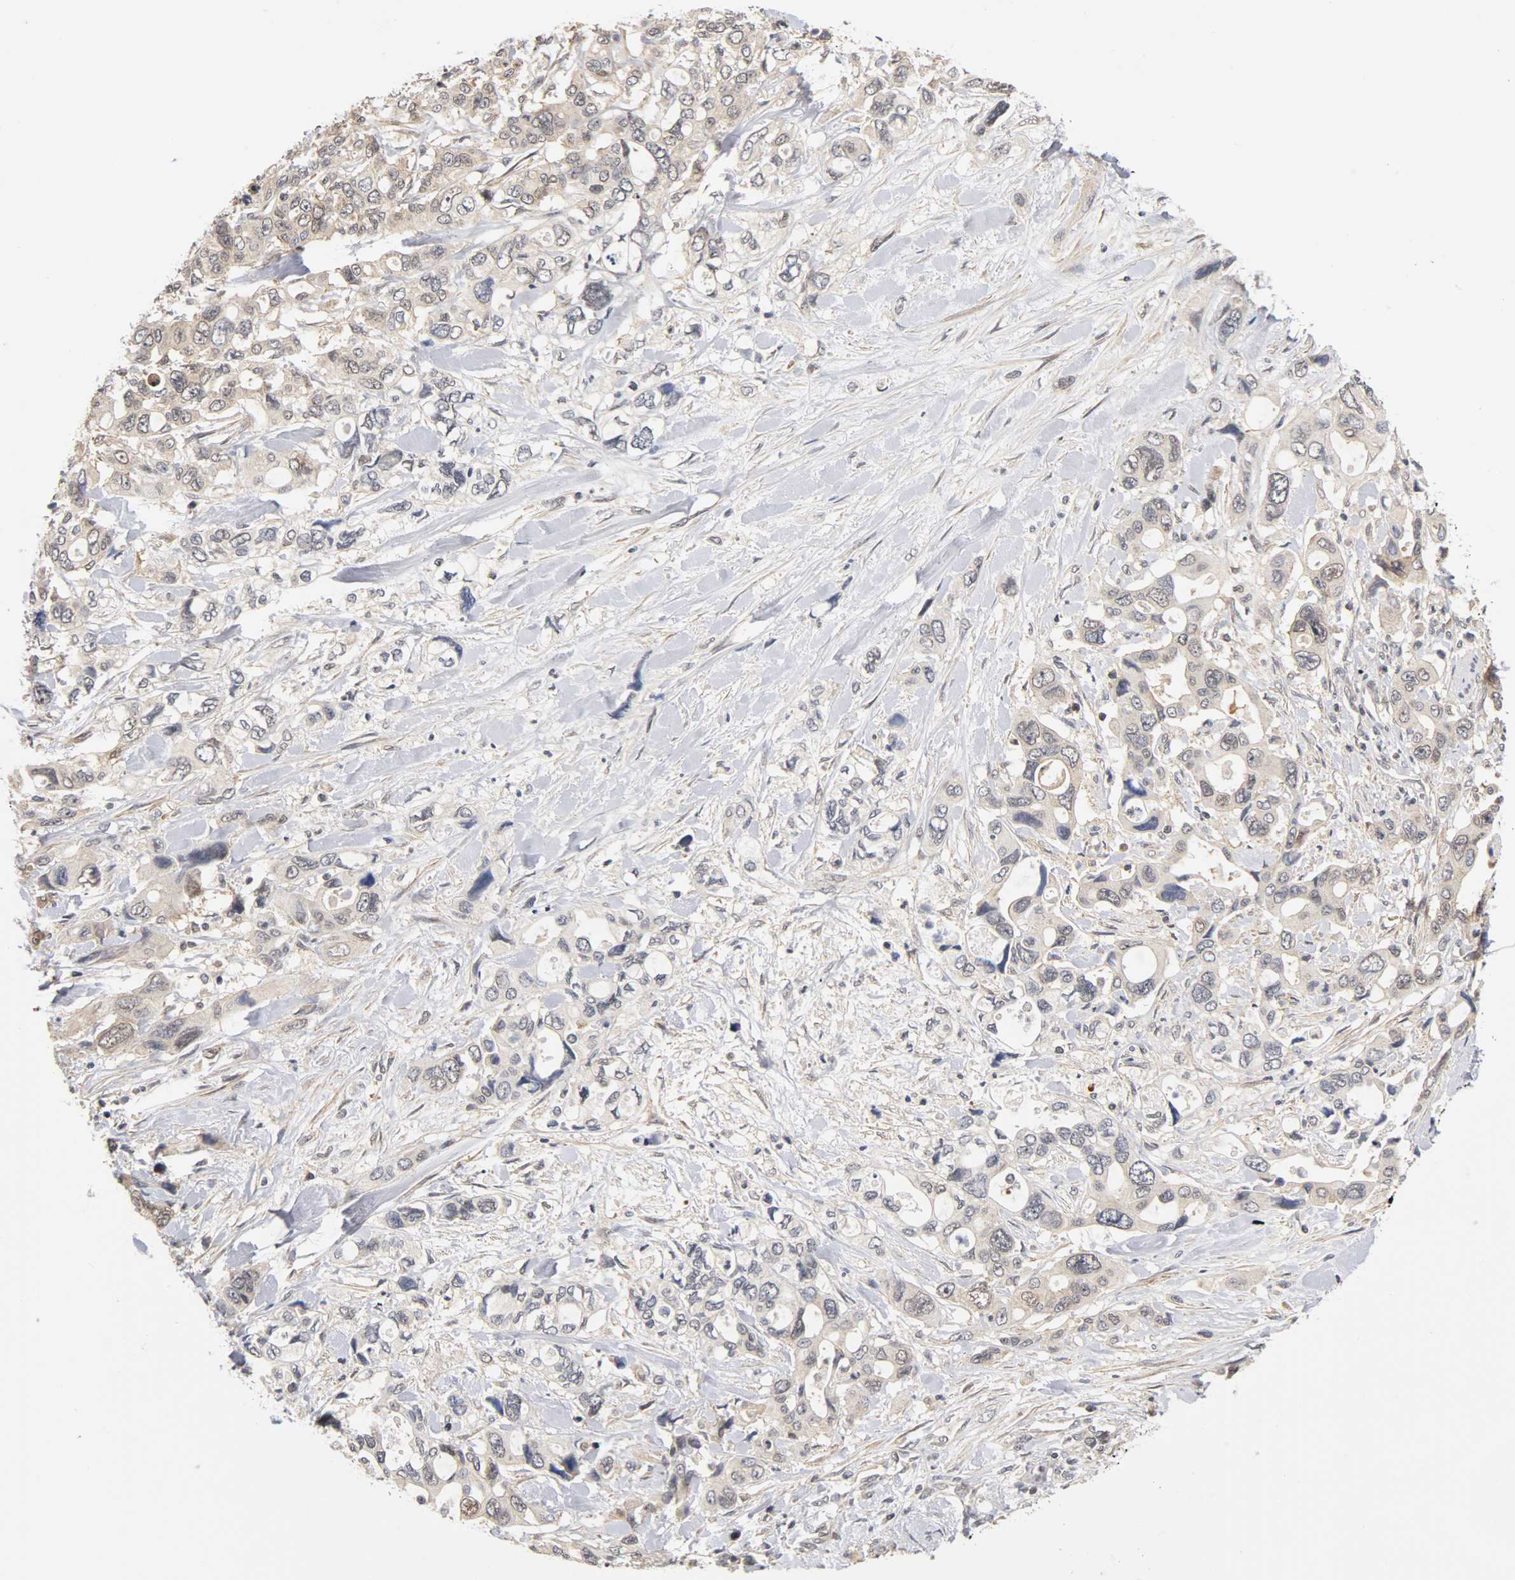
{"staining": {"intensity": "negative", "quantity": "none", "location": "none"}, "tissue": "pancreatic cancer", "cell_type": "Tumor cells", "image_type": "cancer", "snomed": [{"axis": "morphology", "description": "Adenocarcinoma, NOS"}, {"axis": "topography", "description": "Pancreas"}], "caption": "Photomicrograph shows no protein positivity in tumor cells of pancreatic adenocarcinoma tissue. Brightfield microscopy of immunohistochemistry stained with DAB (brown) and hematoxylin (blue), captured at high magnification.", "gene": "UBE2M", "patient": {"sex": "male", "age": 46}}